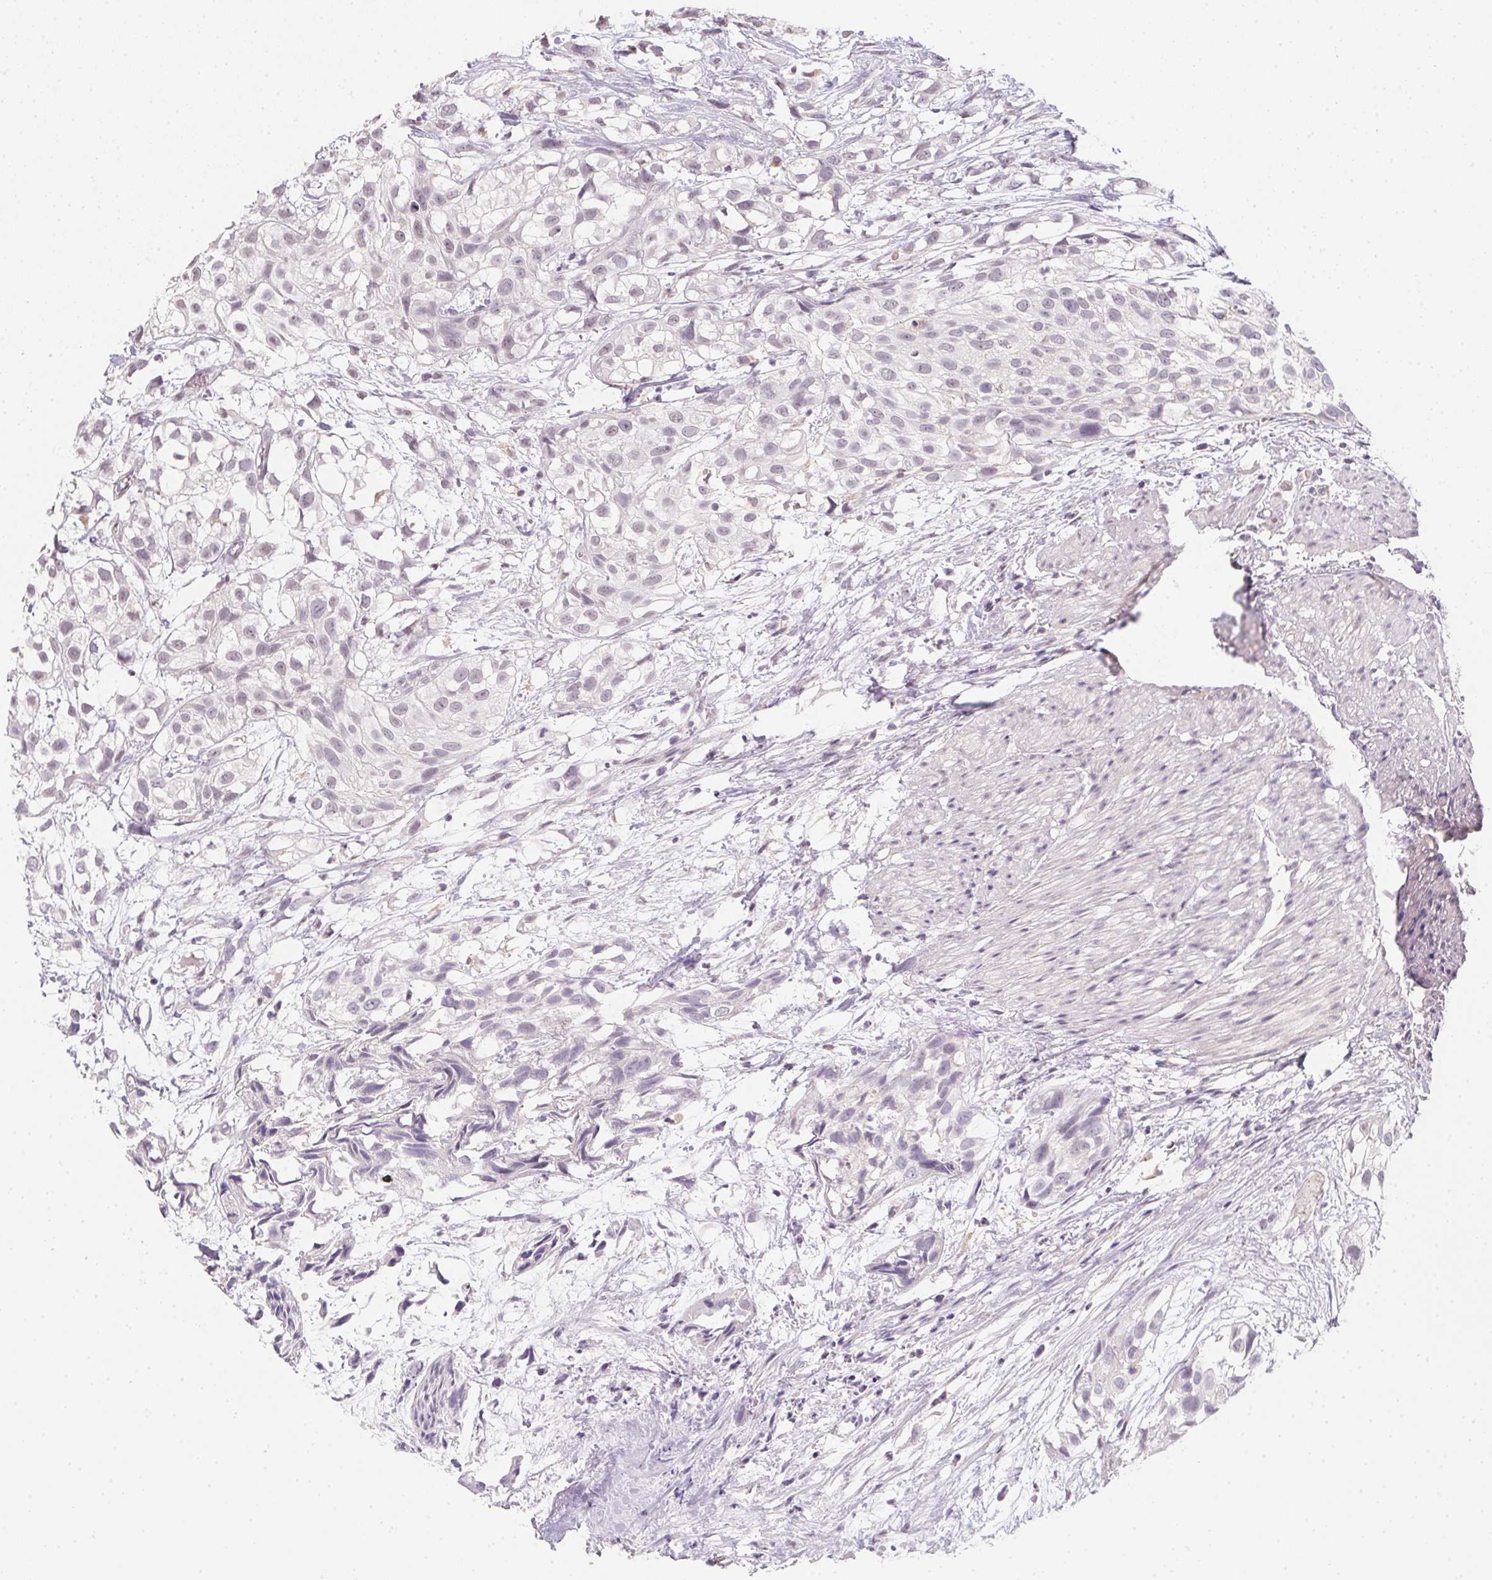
{"staining": {"intensity": "negative", "quantity": "none", "location": "none"}, "tissue": "urothelial cancer", "cell_type": "Tumor cells", "image_type": "cancer", "snomed": [{"axis": "morphology", "description": "Urothelial carcinoma, High grade"}, {"axis": "topography", "description": "Urinary bladder"}], "caption": "This is an immunohistochemistry (IHC) image of human urothelial cancer. There is no positivity in tumor cells.", "gene": "SLC6A18", "patient": {"sex": "male", "age": 56}}